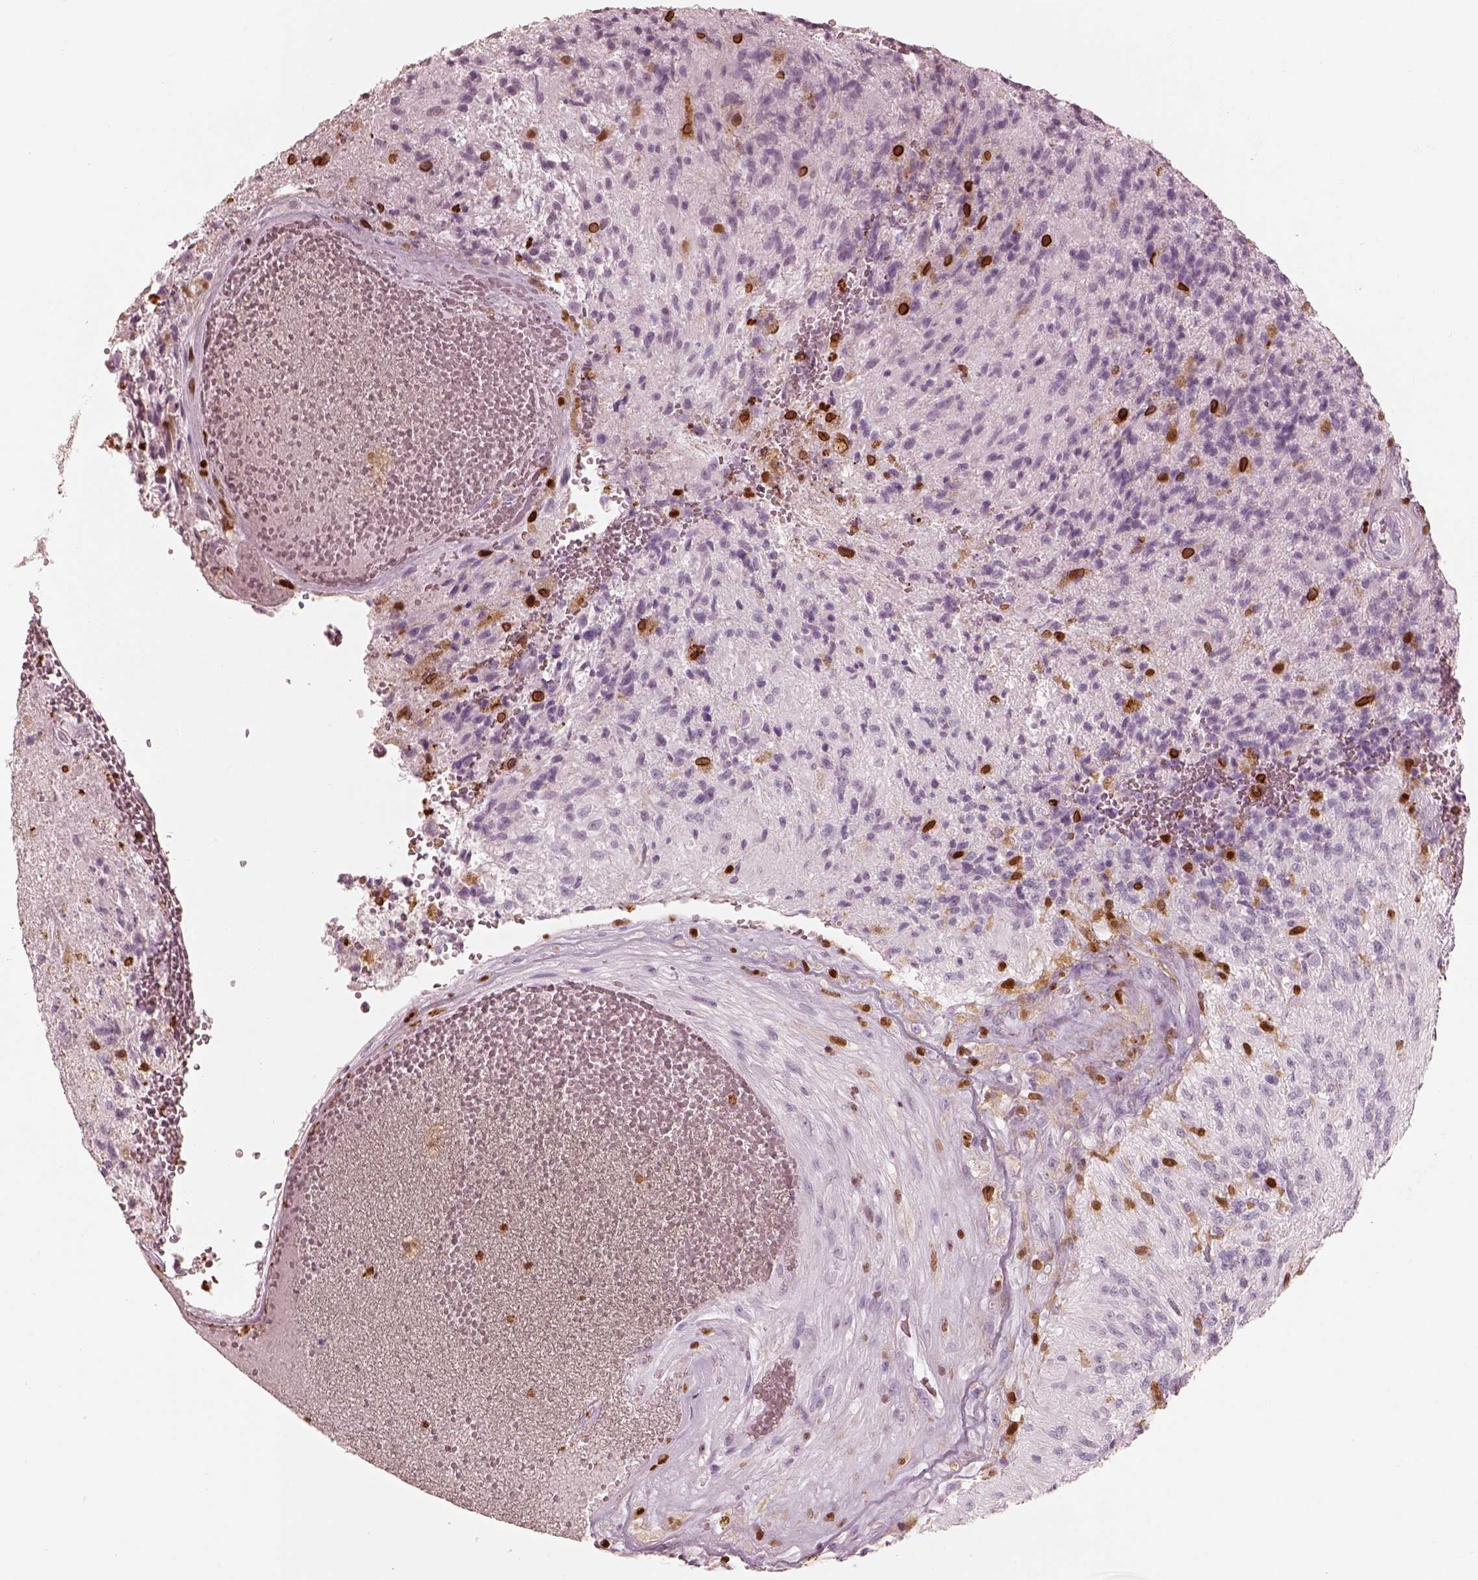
{"staining": {"intensity": "negative", "quantity": "none", "location": "none"}, "tissue": "glioma", "cell_type": "Tumor cells", "image_type": "cancer", "snomed": [{"axis": "morphology", "description": "Glioma, malignant, High grade"}, {"axis": "topography", "description": "Brain"}], "caption": "DAB (3,3'-diaminobenzidine) immunohistochemical staining of human high-grade glioma (malignant) shows no significant staining in tumor cells. (Brightfield microscopy of DAB (3,3'-diaminobenzidine) immunohistochemistry at high magnification).", "gene": "ALOX5", "patient": {"sex": "male", "age": 56}}